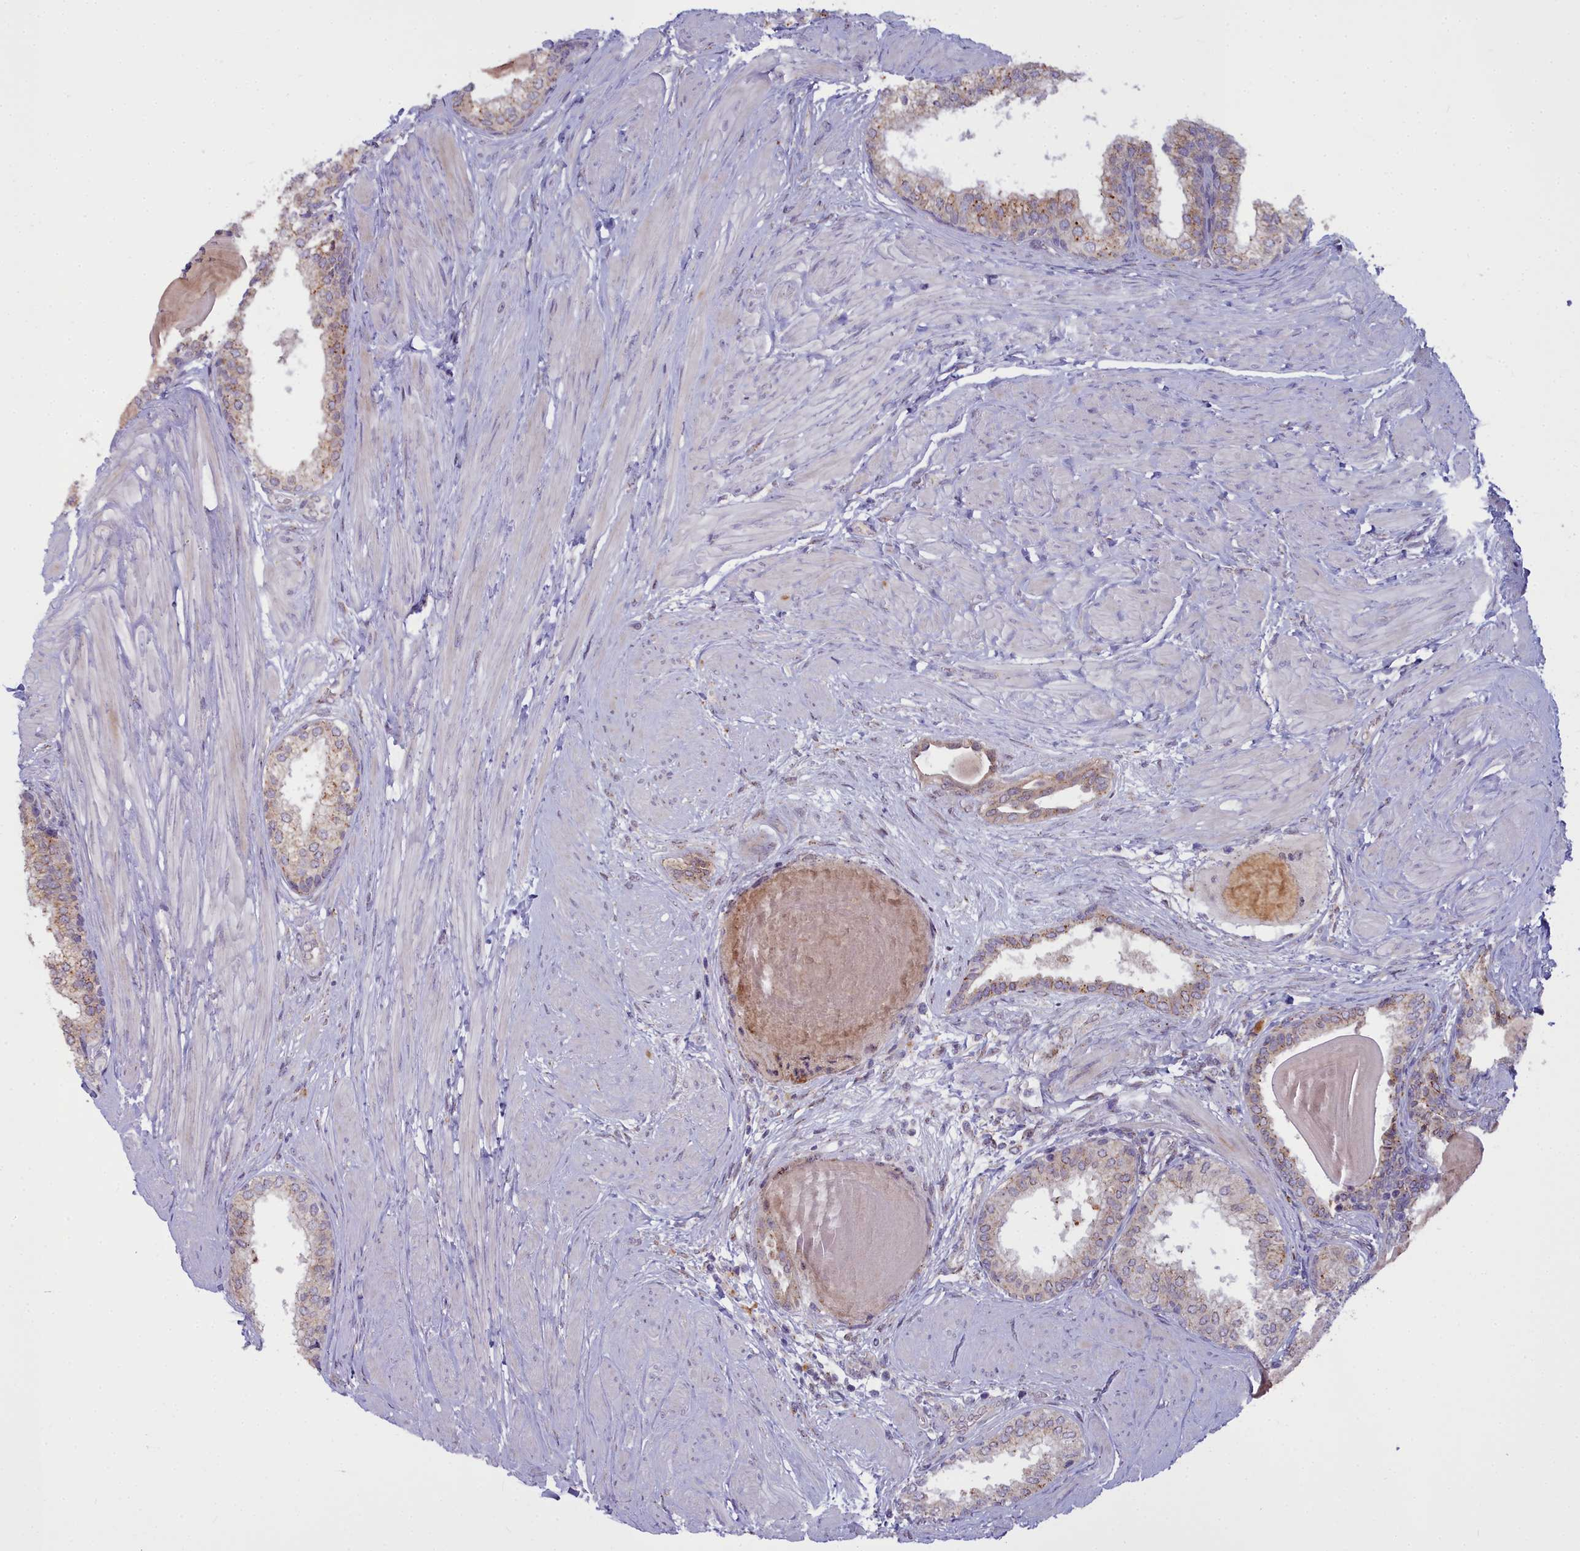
{"staining": {"intensity": "moderate", "quantity": ">75%", "location": "cytoplasmic/membranous"}, "tissue": "prostate", "cell_type": "Glandular cells", "image_type": "normal", "snomed": [{"axis": "morphology", "description": "Normal tissue, NOS"}, {"axis": "topography", "description": "Prostate"}], "caption": "Prostate stained with a brown dye exhibits moderate cytoplasmic/membranous positive staining in about >75% of glandular cells.", "gene": "WDPCP", "patient": {"sex": "male", "age": 48}}